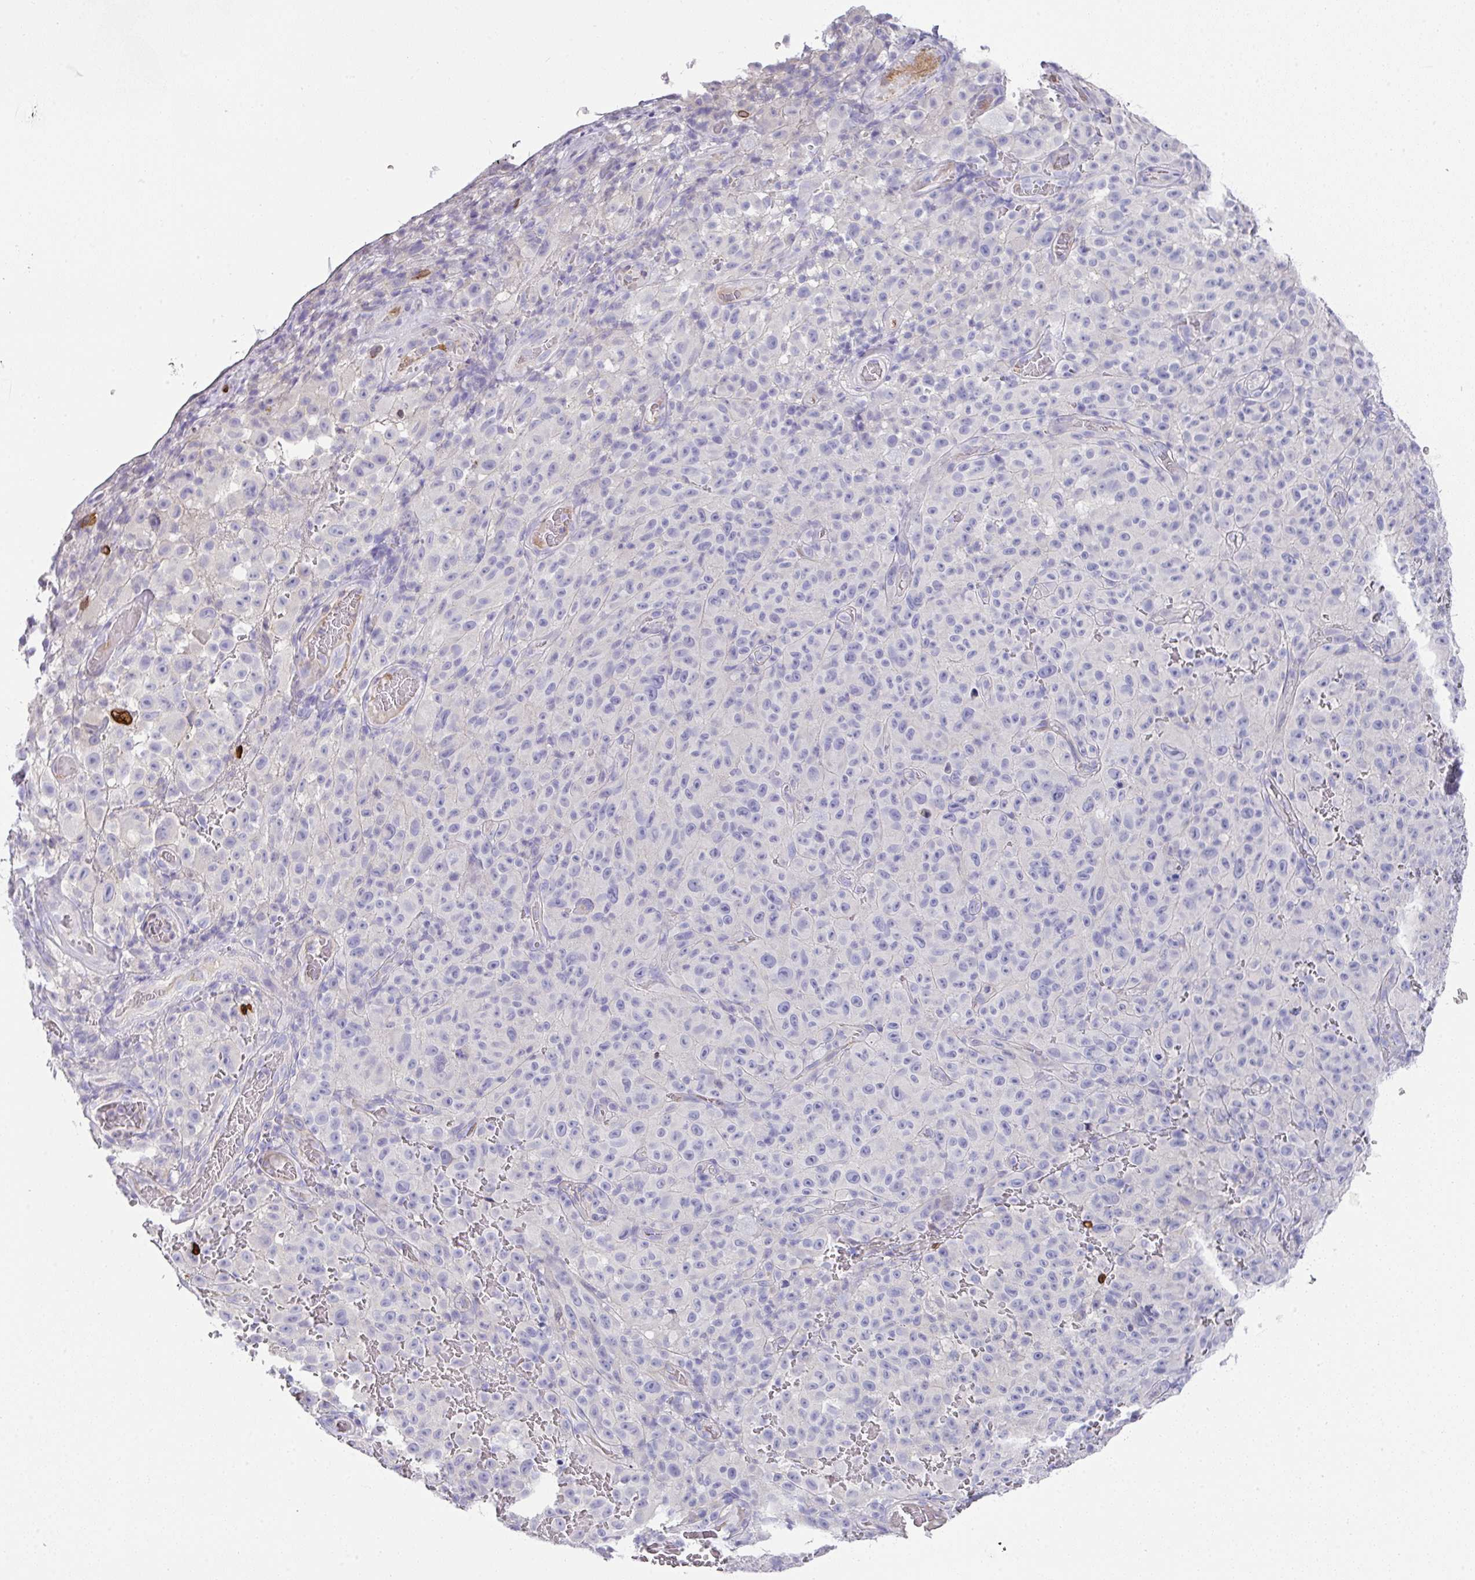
{"staining": {"intensity": "negative", "quantity": "none", "location": "none"}, "tissue": "melanoma", "cell_type": "Tumor cells", "image_type": "cancer", "snomed": [{"axis": "morphology", "description": "Malignant melanoma, NOS"}, {"axis": "topography", "description": "Skin"}], "caption": "The IHC histopathology image has no significant expression in tumor cells of malignant melanoma tissue.", "gene": "TARM1", "patient": {"sex": "female", "age": 82}}